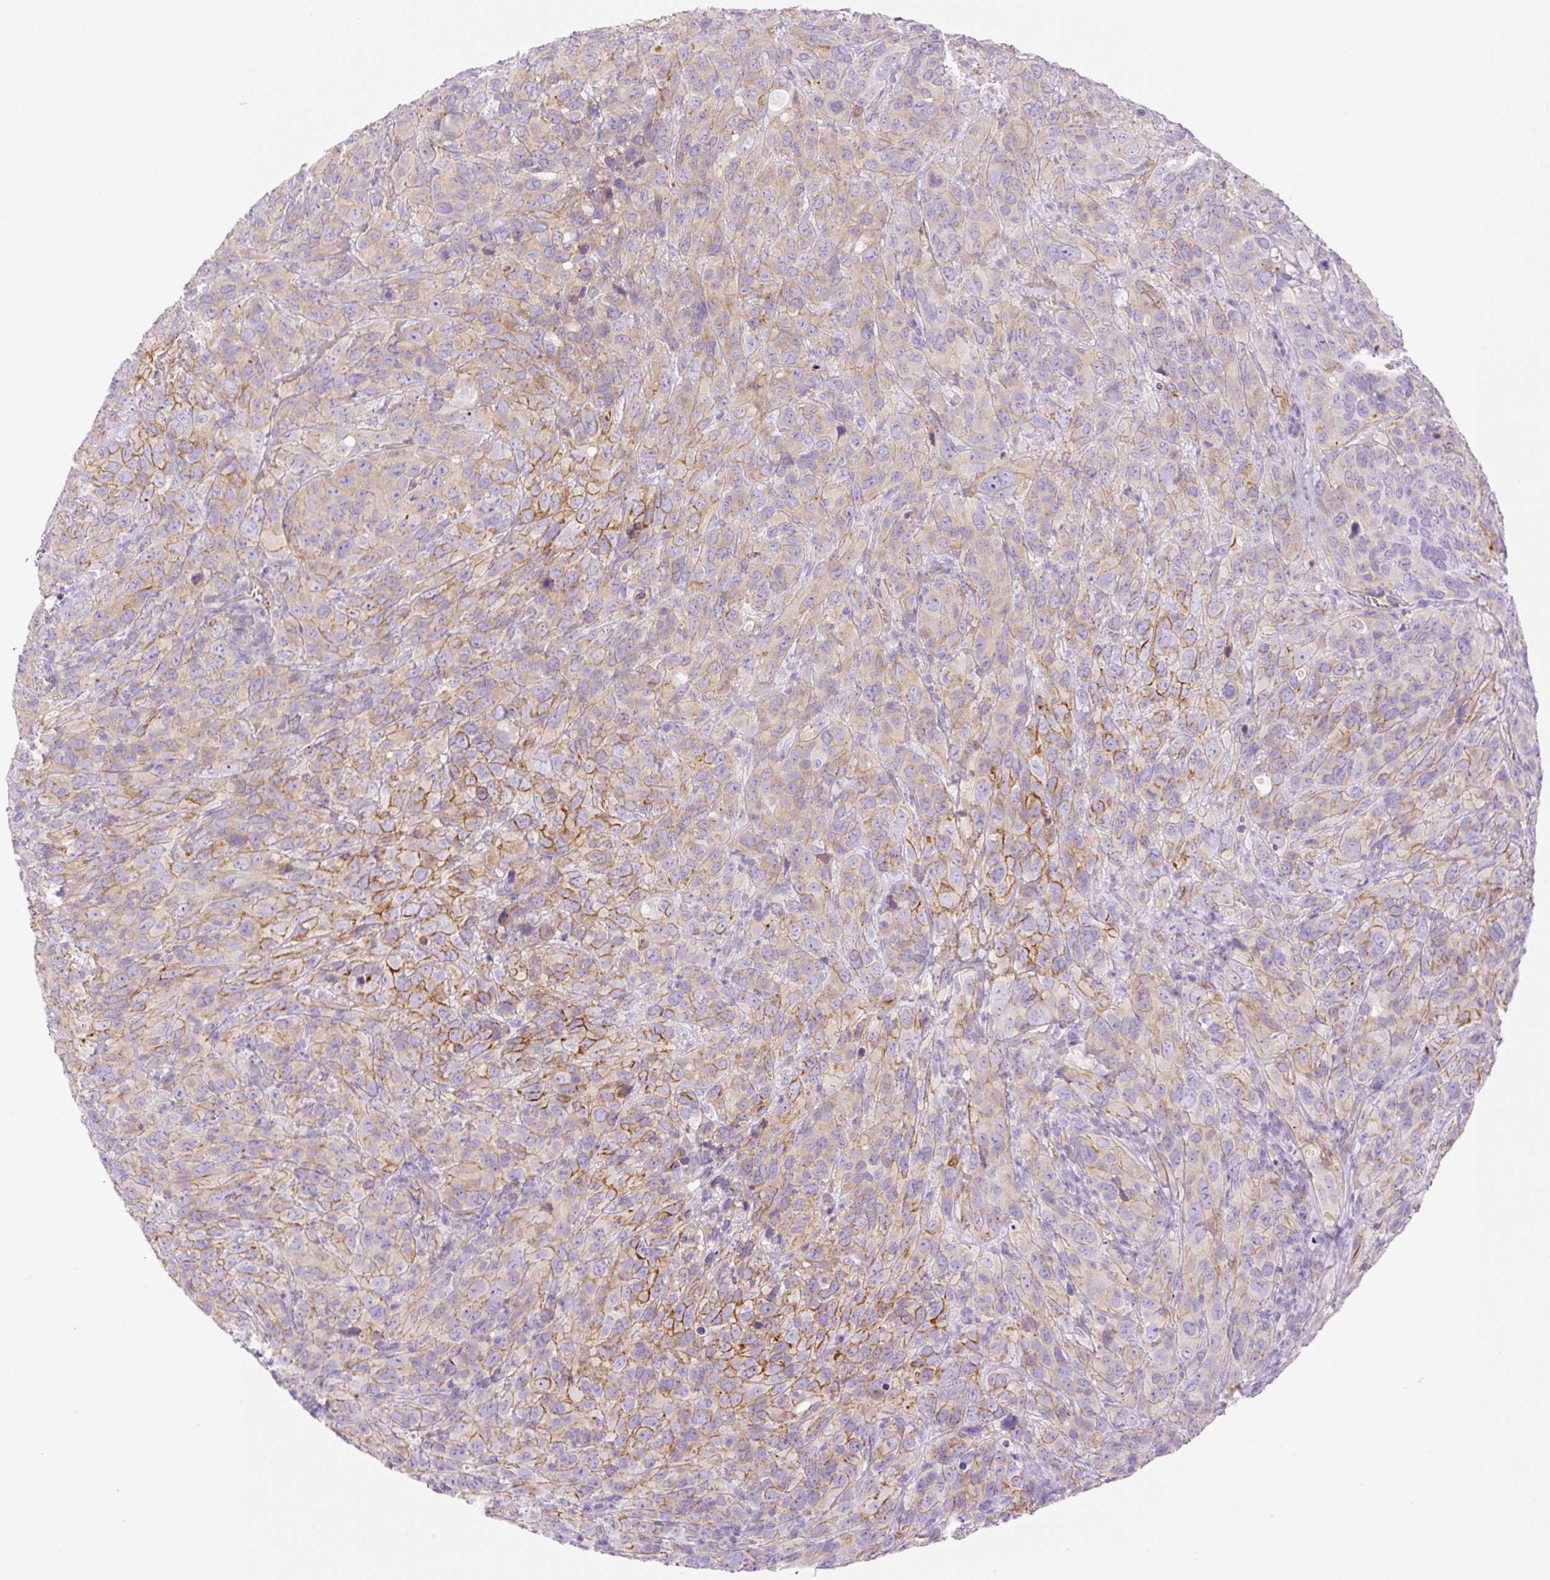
{"staining": {"intensity": "moderate", "quantity": "25%-75%", "location": "cytoplasmic/membranous"}, "tissue": "cervical cancer", "cell_type": "Tumor cells", "image_type": "cancer", "snomed": [{"axis": "morphology", "description": "Squamous cell carcinoma, NOS"}, {"axis": "topography", "description": "Cervix"}], "caption": "Cervical cancer (squamous cell carcinoma) stained for a protein reveals moderate cytoplasmic/membranous positivity in tumor cells. Immunohistochemistry stains the protein in brown and the nuclei are stained blue.", "gene": "EHD3", "patient": {"sex": "female", "age": 51}}